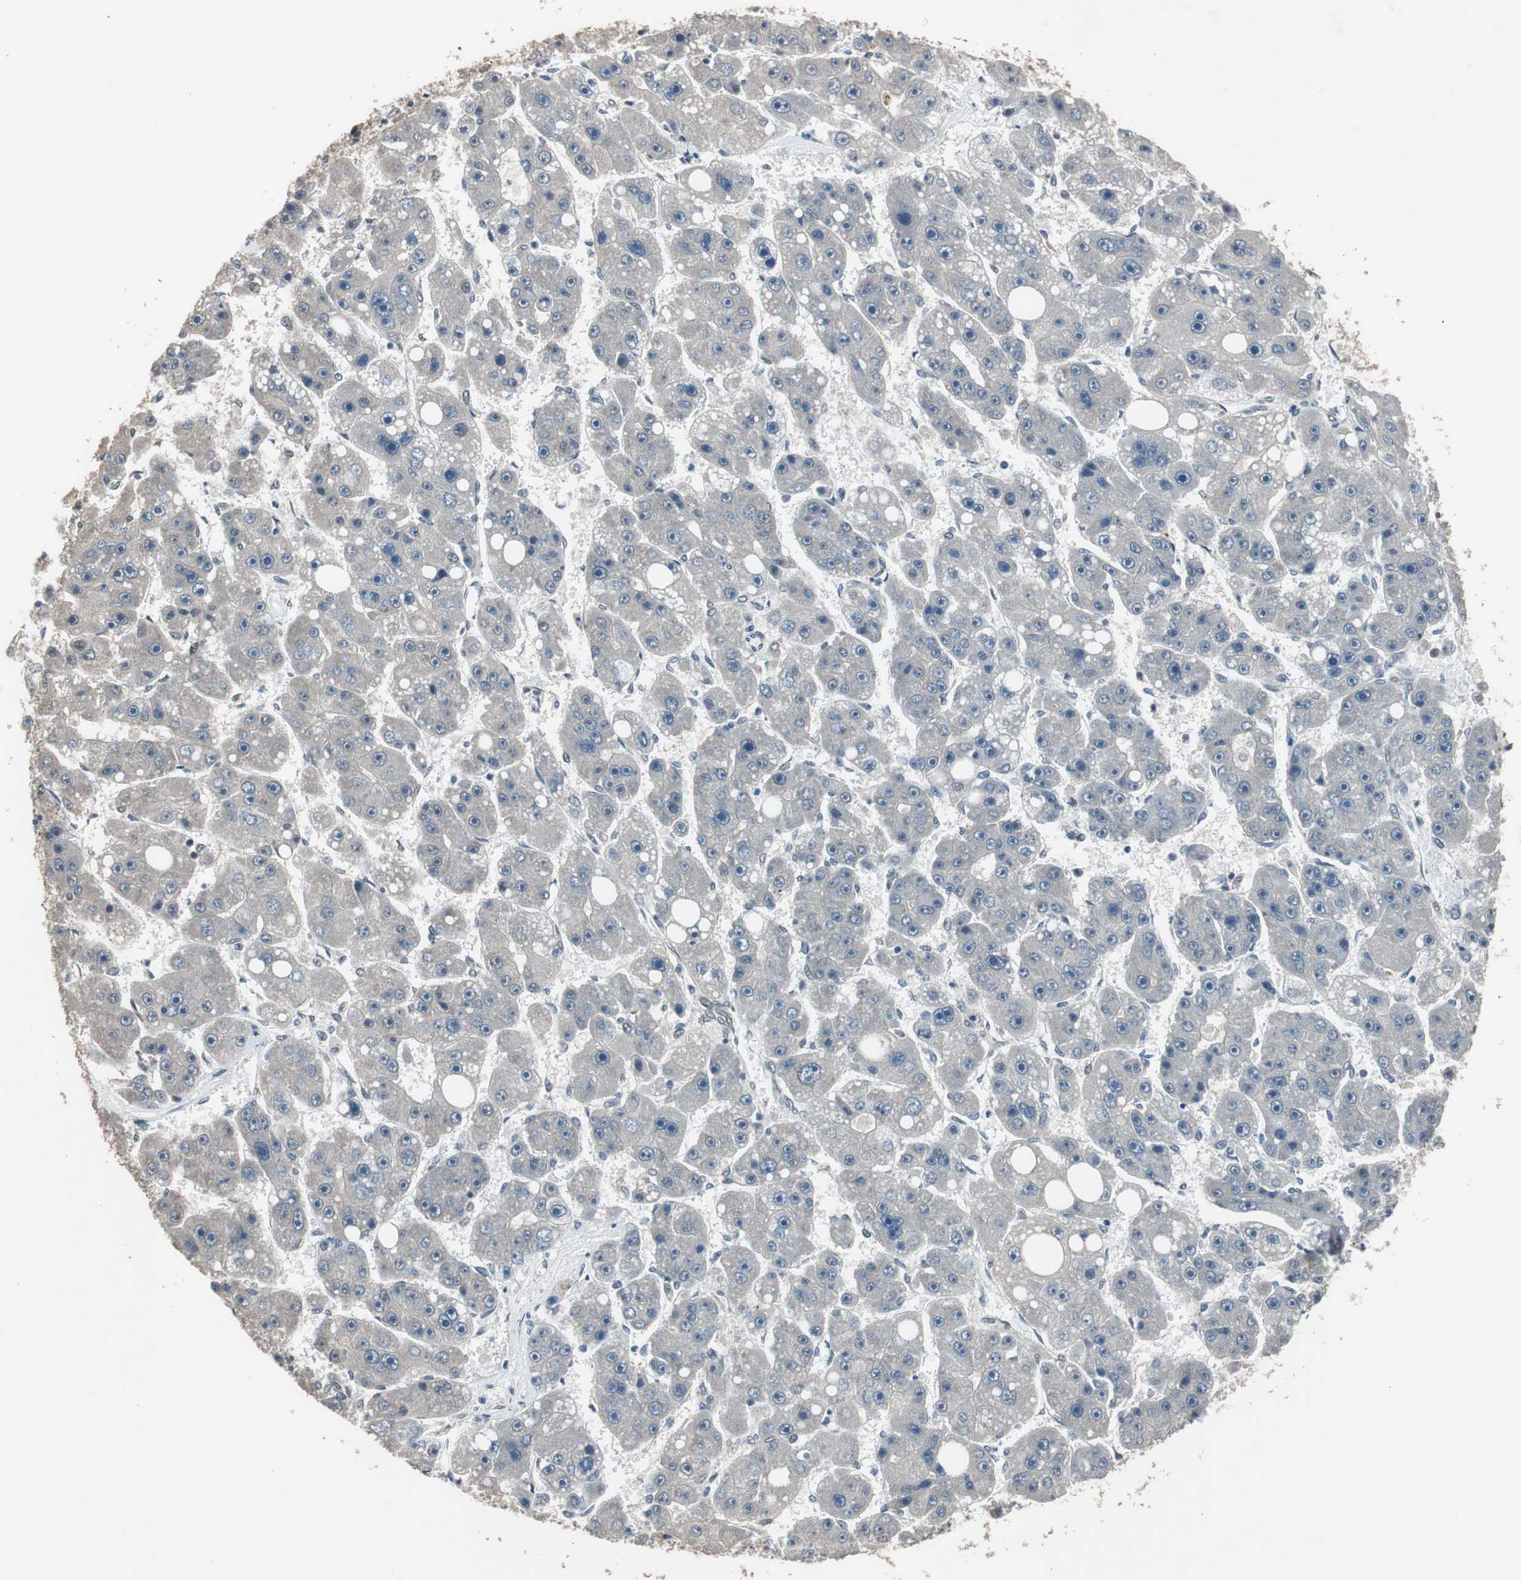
{"staining": {"intensity": "negative", "quantity": "none", "location": "none"}, "tissue": "liver cancer", "cell_type": "Tumor cells", "image_type": "cancer", "snomed": [{"axis": "morphology", "description": "Carcinoma, Hepatocellular, NOS"}, {"axis": "topography", "description": "Liver"}], "caption": "Immunohistochemistry of human liver hepatocellular carcinoma exhibits no staining in tumor cells. (Immunohistochemistry (ihc), brightfield microscopy, high magnification).", "gene": "BOLA1", "patient": {"sex": "female", "age": 61}}